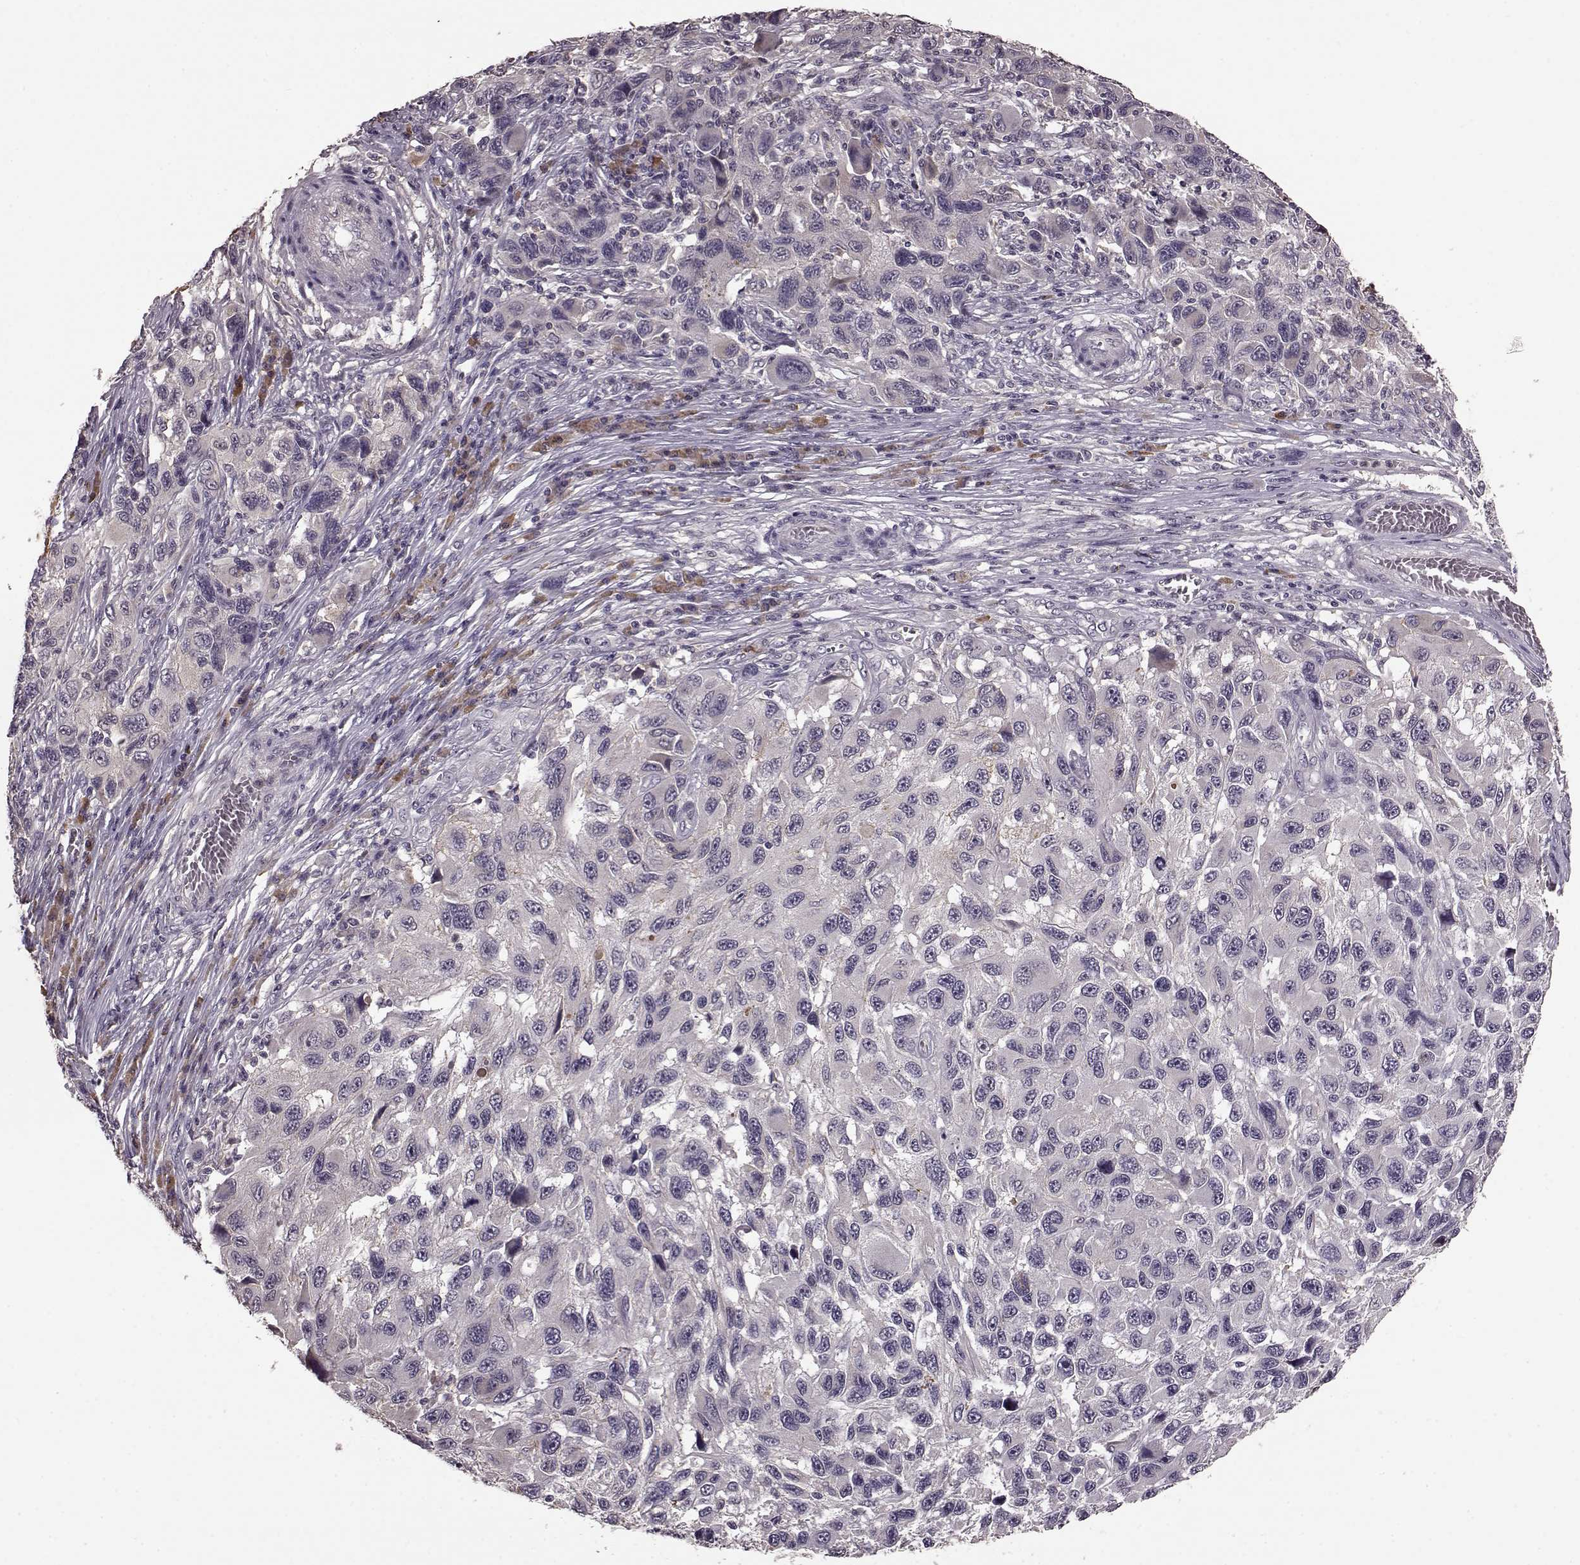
{"staining": {"intensity": "negative", "quantity": "none", "location": "none"}, "tissue": "melanoma", "cell_type": "Tumor cells", "image_type": "cancer", "snomed": [{"axis": "morphology", "description": "Malignant melanoma, NOS"}, {"axis": "topography", "description": "Skin"}], "caption": "Tumor cells are negative for protein expression in human malignant melanoma.", "gene": "NRL", "patient": {"sex": "male", "age": 53}}